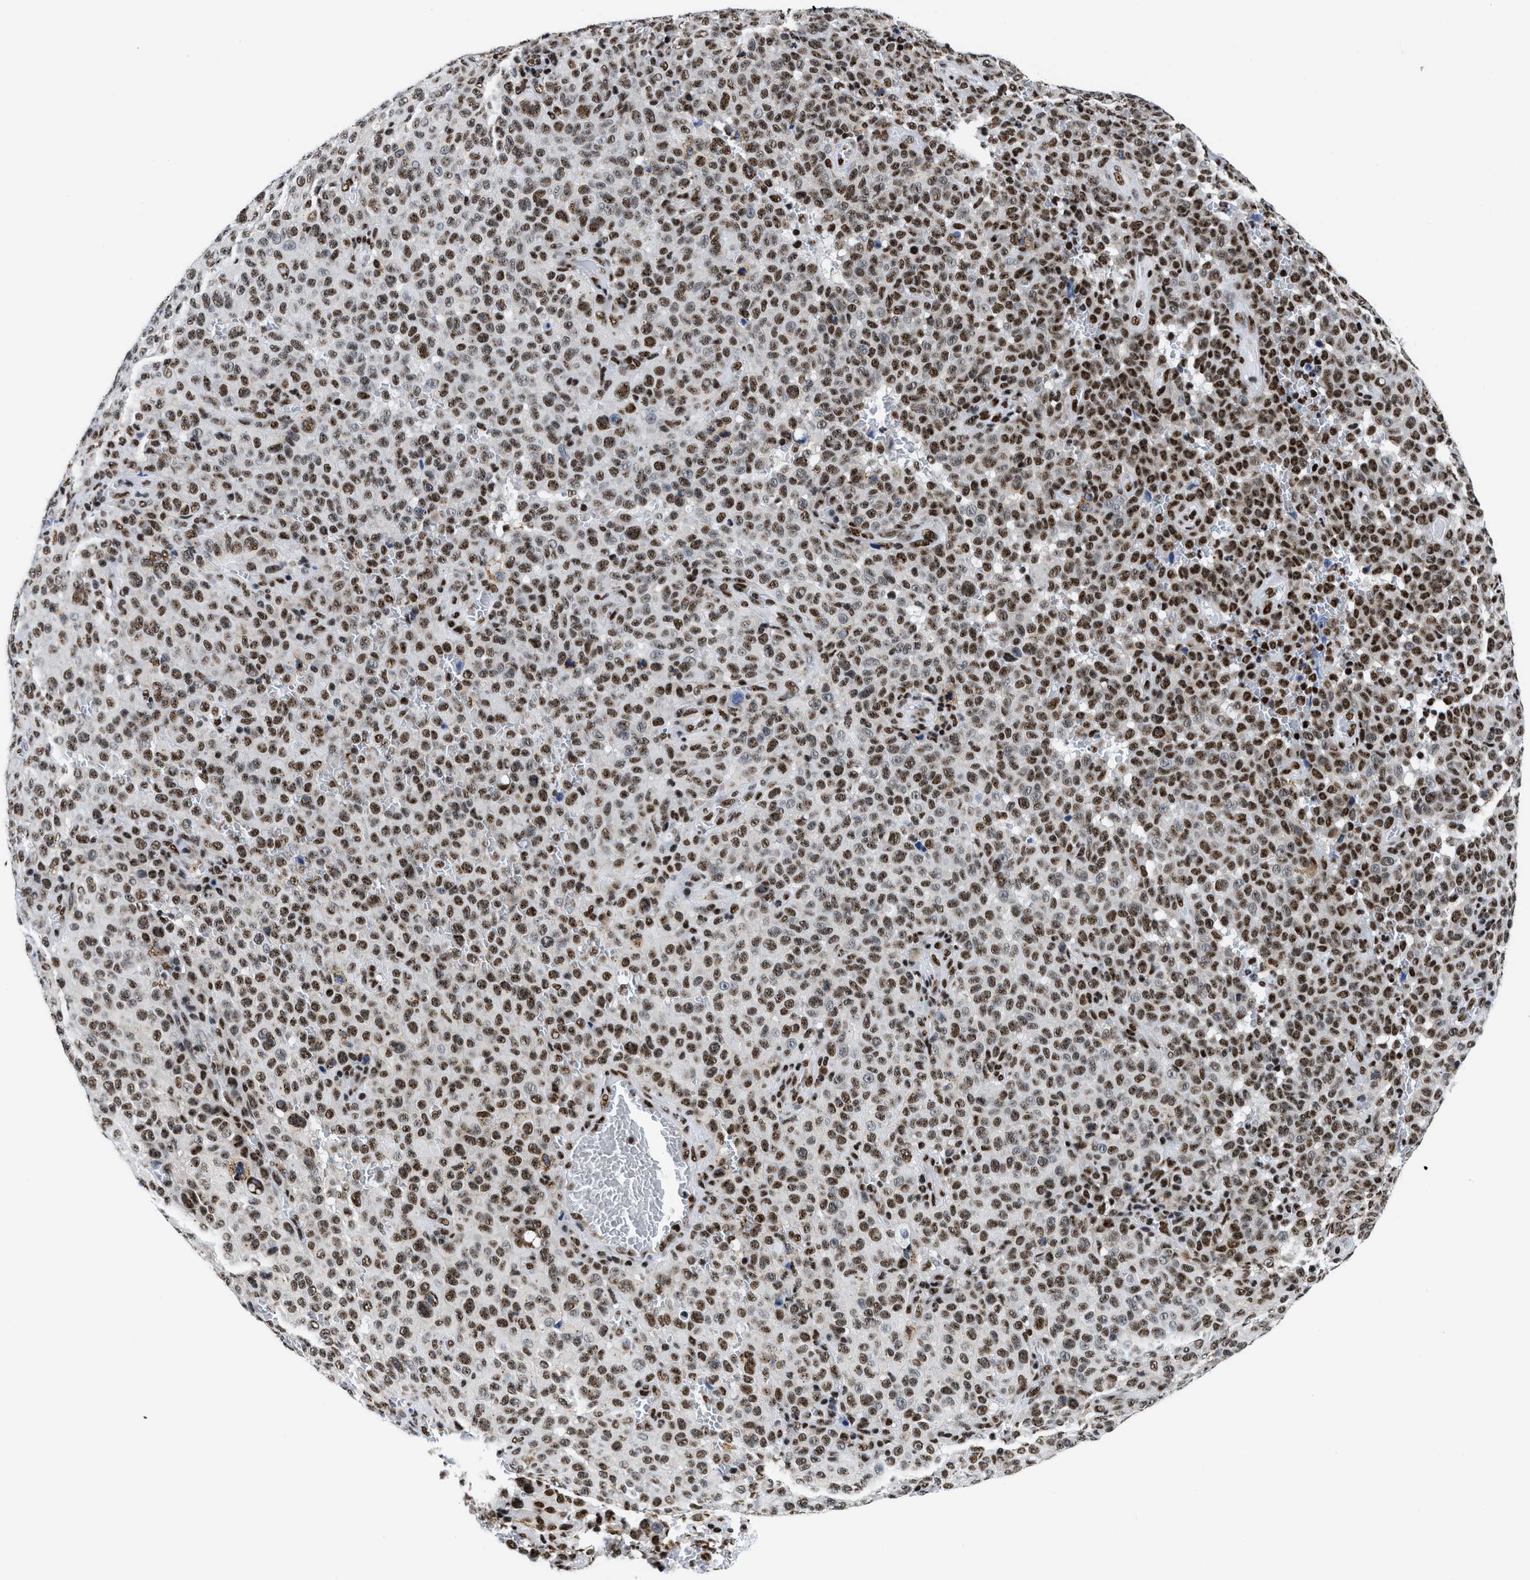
{"staining": {"intensity": "strong", "quantity": ">75%", "location": "nuclear"}, "tissue": "melanoma", "cell_type": "Tumor cells", "image_type": "cancer", "snomed": [{"axis": "morphology", "description": "Malignant melanoma, NOS"}, {"axis": "topography", "description": "Skin"}], "caption": "Immunohistochemical staining of human malignant melanoma shows high levels of strong nuclear protein expression in about >75% of tumor cells. (DAB (3,3'-diaminobenzidine) IHC with brightfield microscopy, high magnification).", "gene": "RBM8A", "patient": {"sex": "female", "age": 82}}